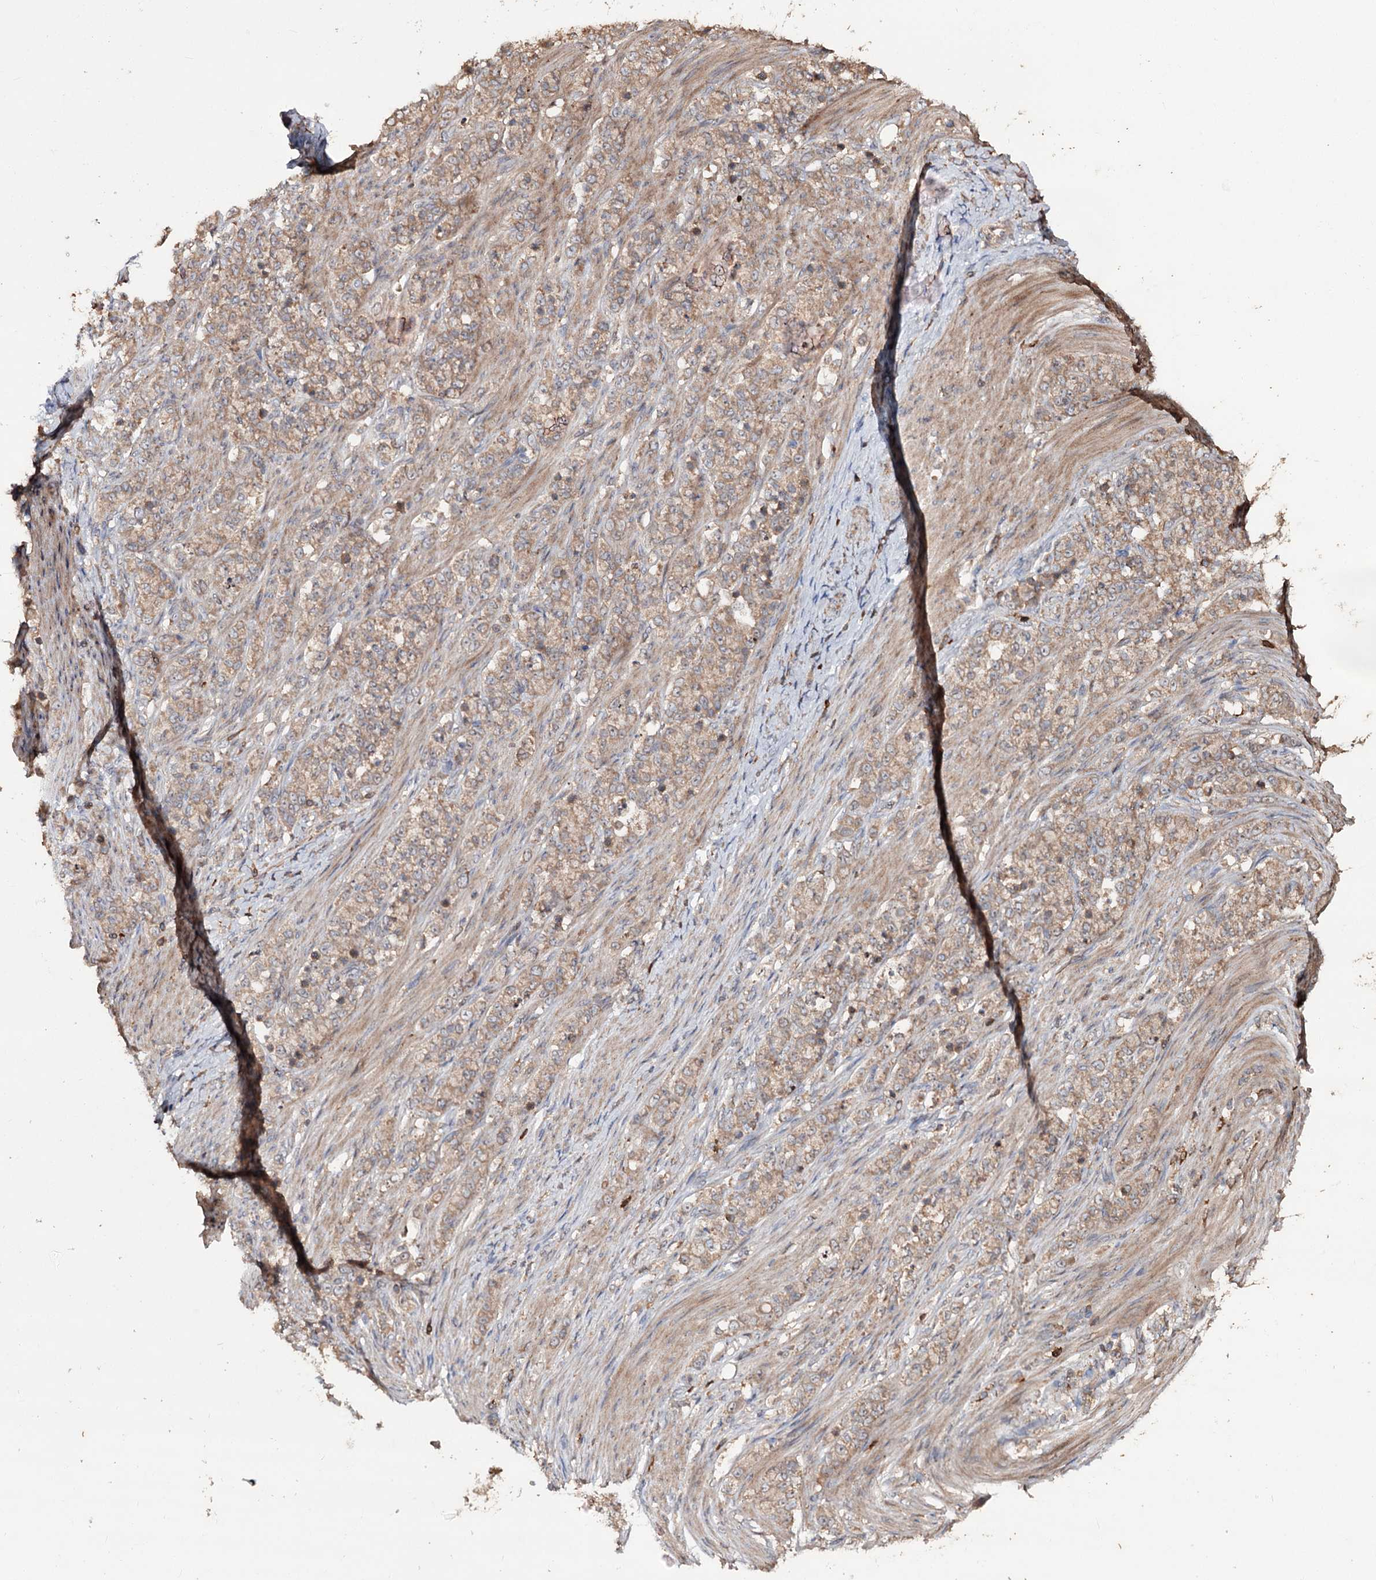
{"staining": {"intensity": "weak", "quantity": ">75%", "location": "cytoplasmic/membranous"}, "tissue": "stomach cancer", "cell_type": "Tumor cells", "image_type": "cancer", "snomed": [{"axis": "morphology", "description": "Adenocarcinoma, NOS"}, {"axis": "topography", "description": "Stomach"}], "caption": "An image of human adenocarcinoma (stomach) stained for a protein exhibits weak cytoplasmic/membranous brown staining in tumor cells.", "gene": "FAM53B", "patient": {"sex": "female", "age": 79}}